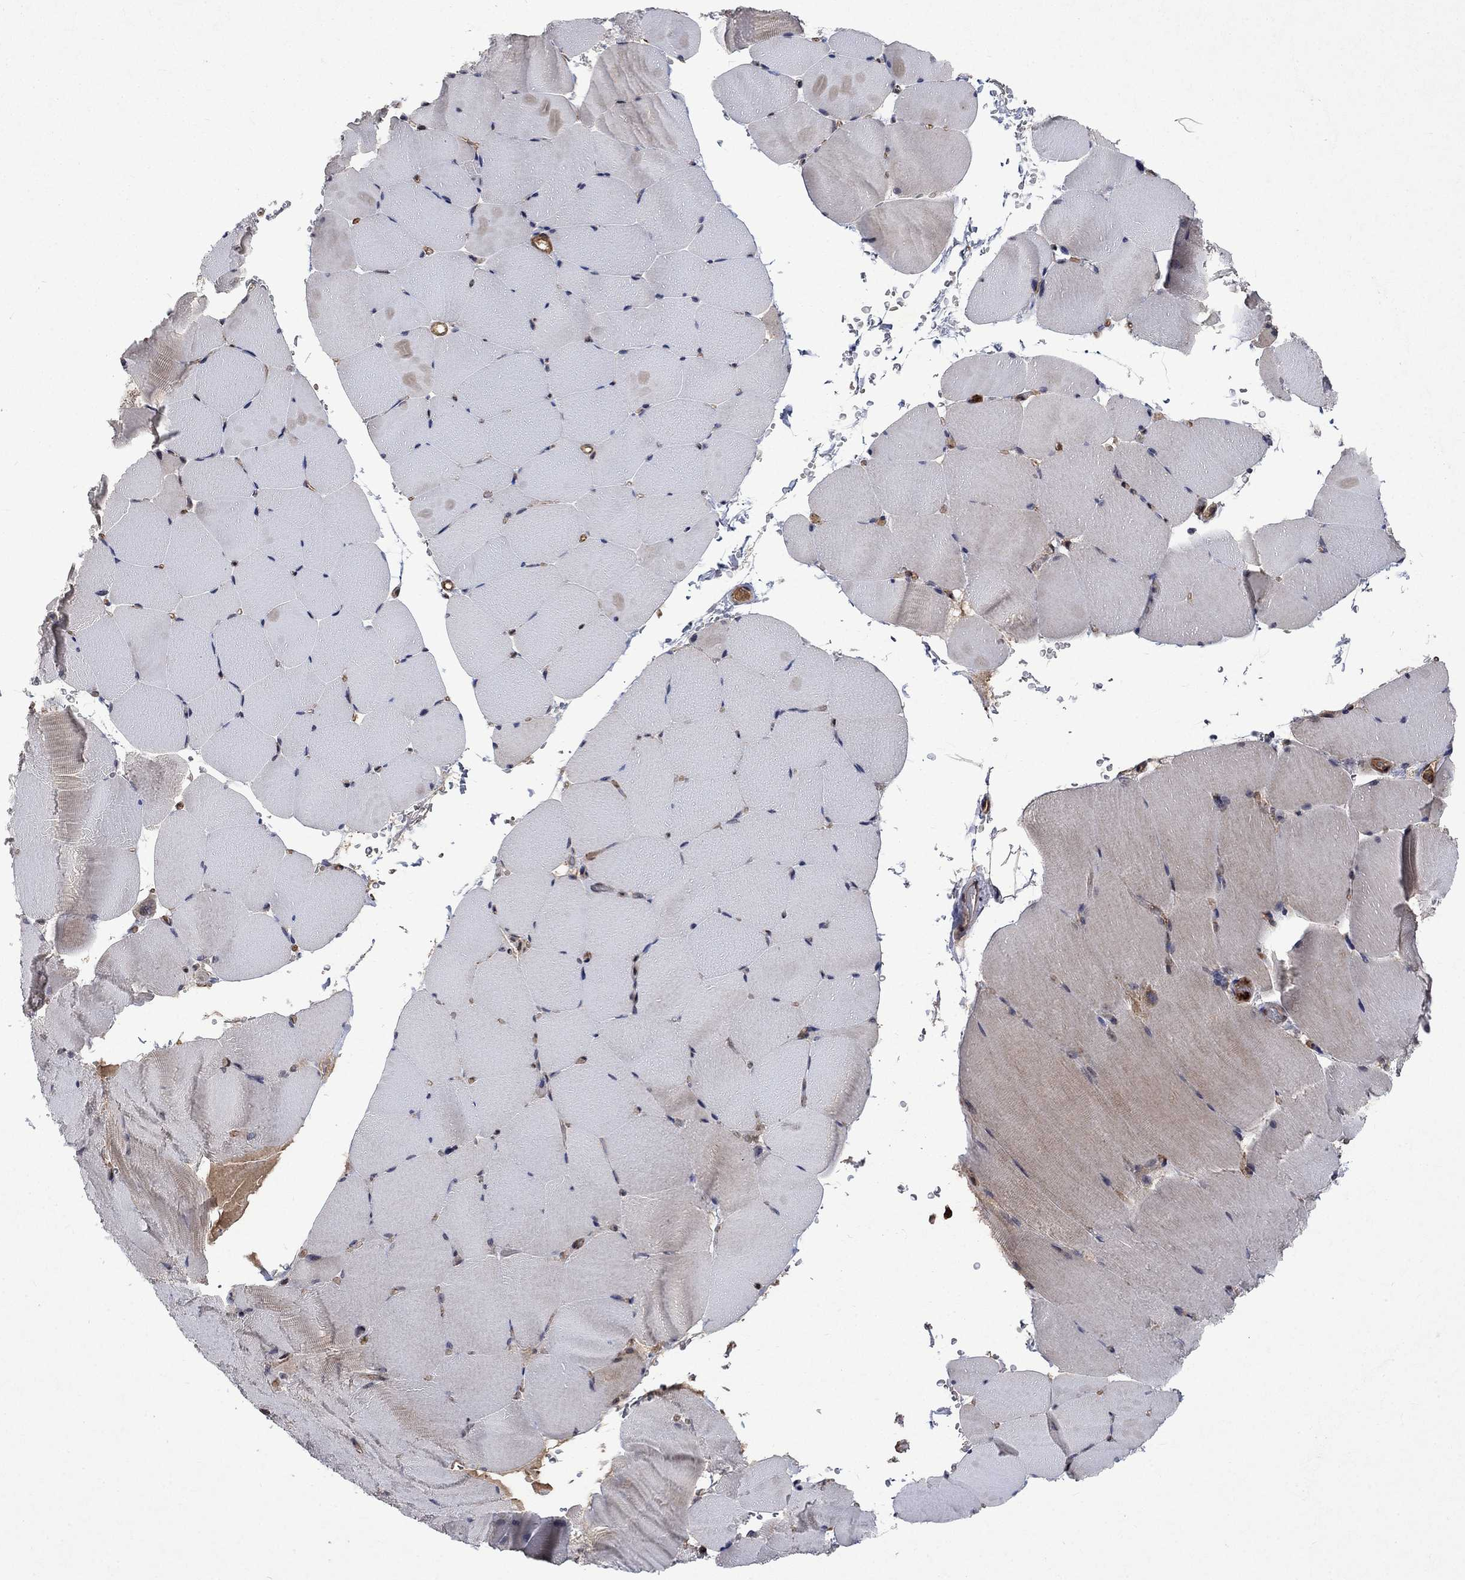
{"staining": {"intensity": "weak", "quantity": "<25%", "location": "cytoplasmic/membranous"}, "tissue": "skeletal muscle", "cell_type": "Myocytes", "image_type": "normal", "snomed": [{"axis": "morphology", "description": "Normal tissue, NOS"}, {"axis": "topography", "description": "Skeletal muscle"}], "caption": "Immunohistochemistry of normal human skeletal muscle demonstrates no positivity in myocytes.", "gene": "TMEM33", "patient": {"sex": "female", "age": 37}}